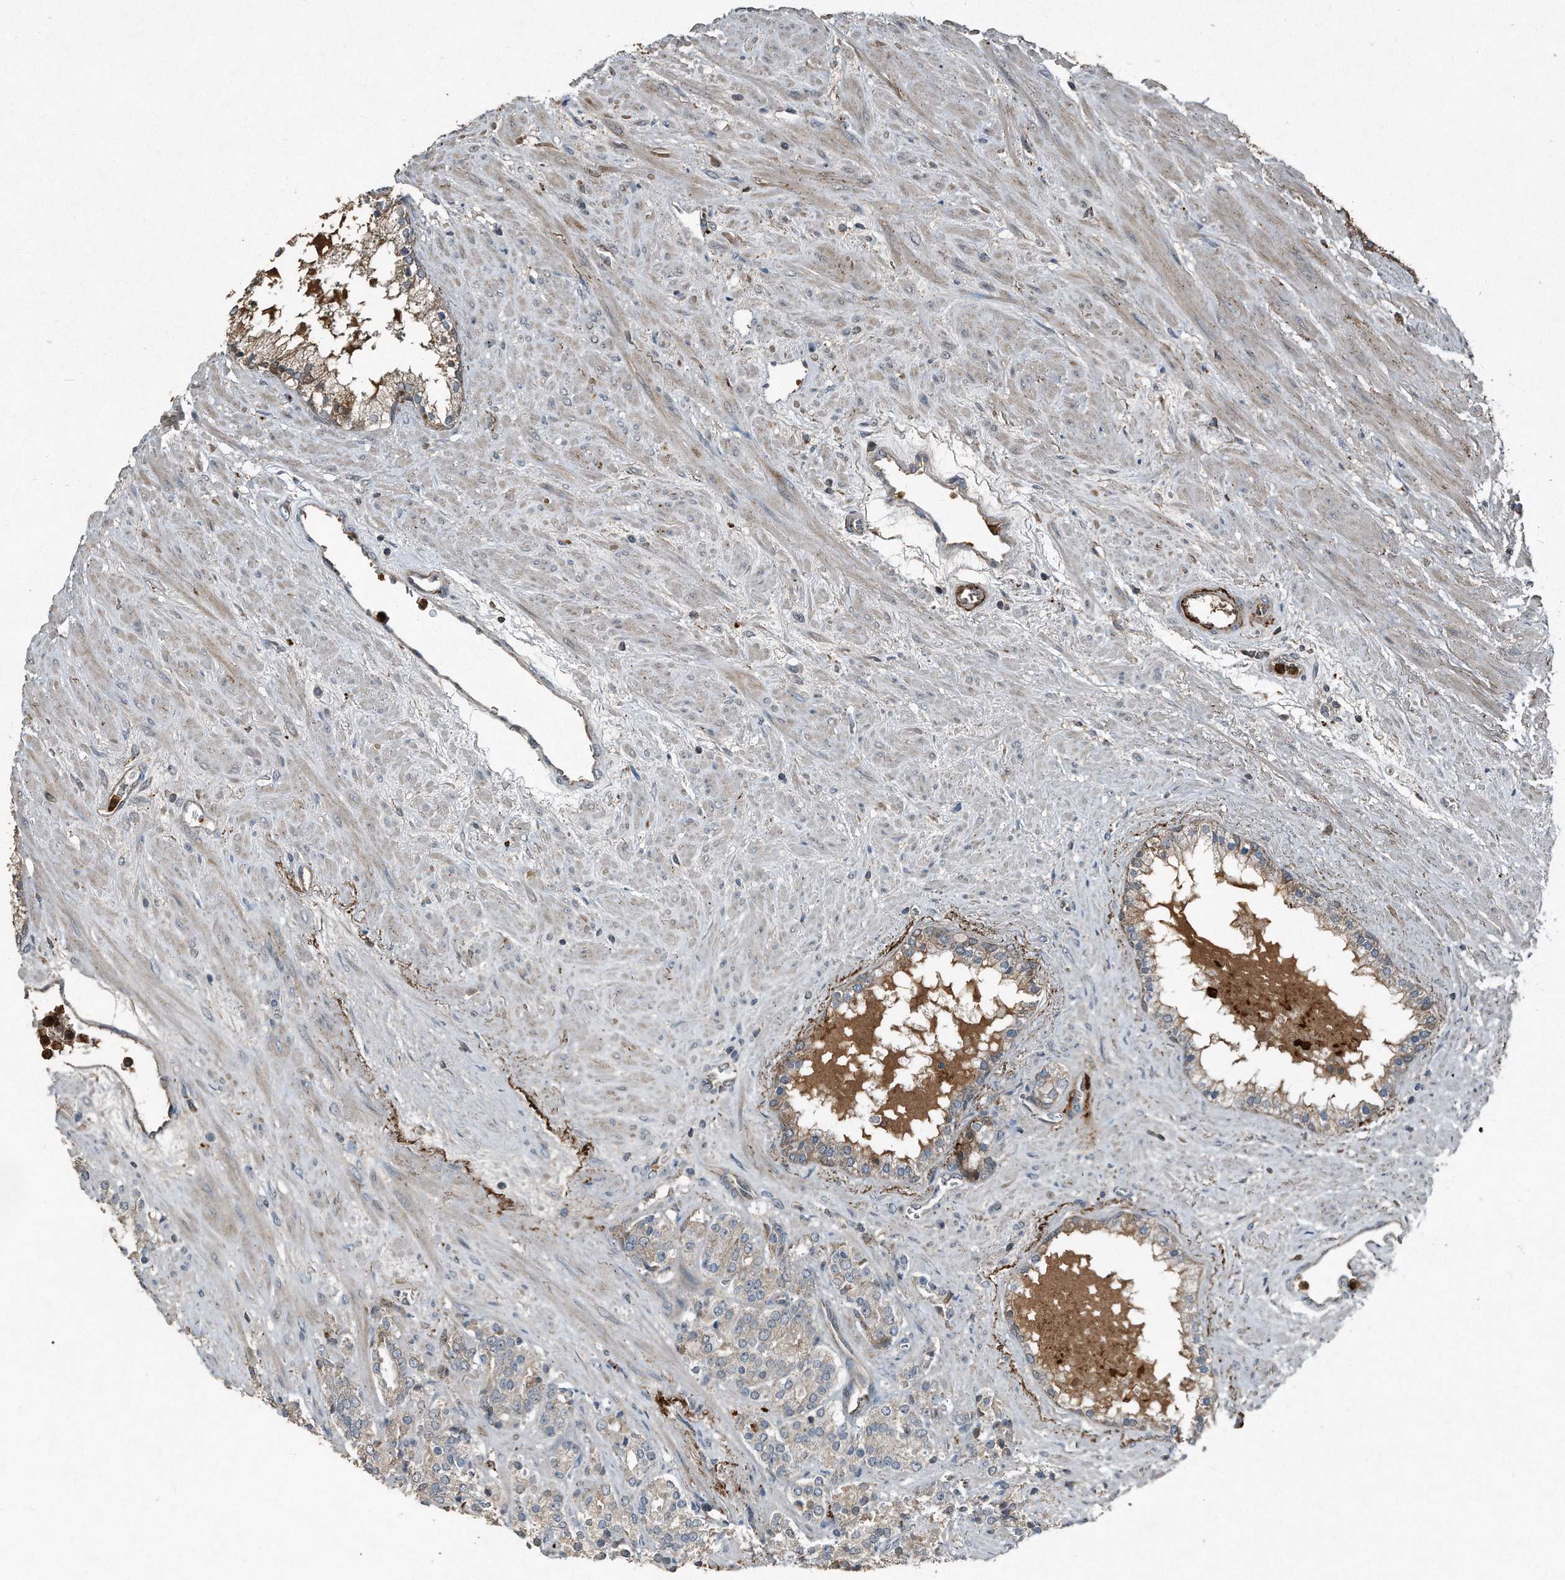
{"staining": {"intensity": "weak", "quantity": "25%-75%", "location": "cytoplasmic/membranous"}, "tissue": "prostate cancer", "cell_type": "Tumor cells", "image_type": "cancer", "snomed": [{"axis": "morphology", "description": "Adenocarcinoma, High grade"}, {"axis": "topography", "description": "Prostate"}], "caption": "Protein expression analysis of prostate cancer (adenocarcinoma (high-grade)) shows weak cytoplasmic/membranous expression in about 25%-75% of tumor cells. (Brightfield microscopy of DAB IHC at high magnification).", "gene": "C9", "patient": {"sex": "male", "age": 71}}